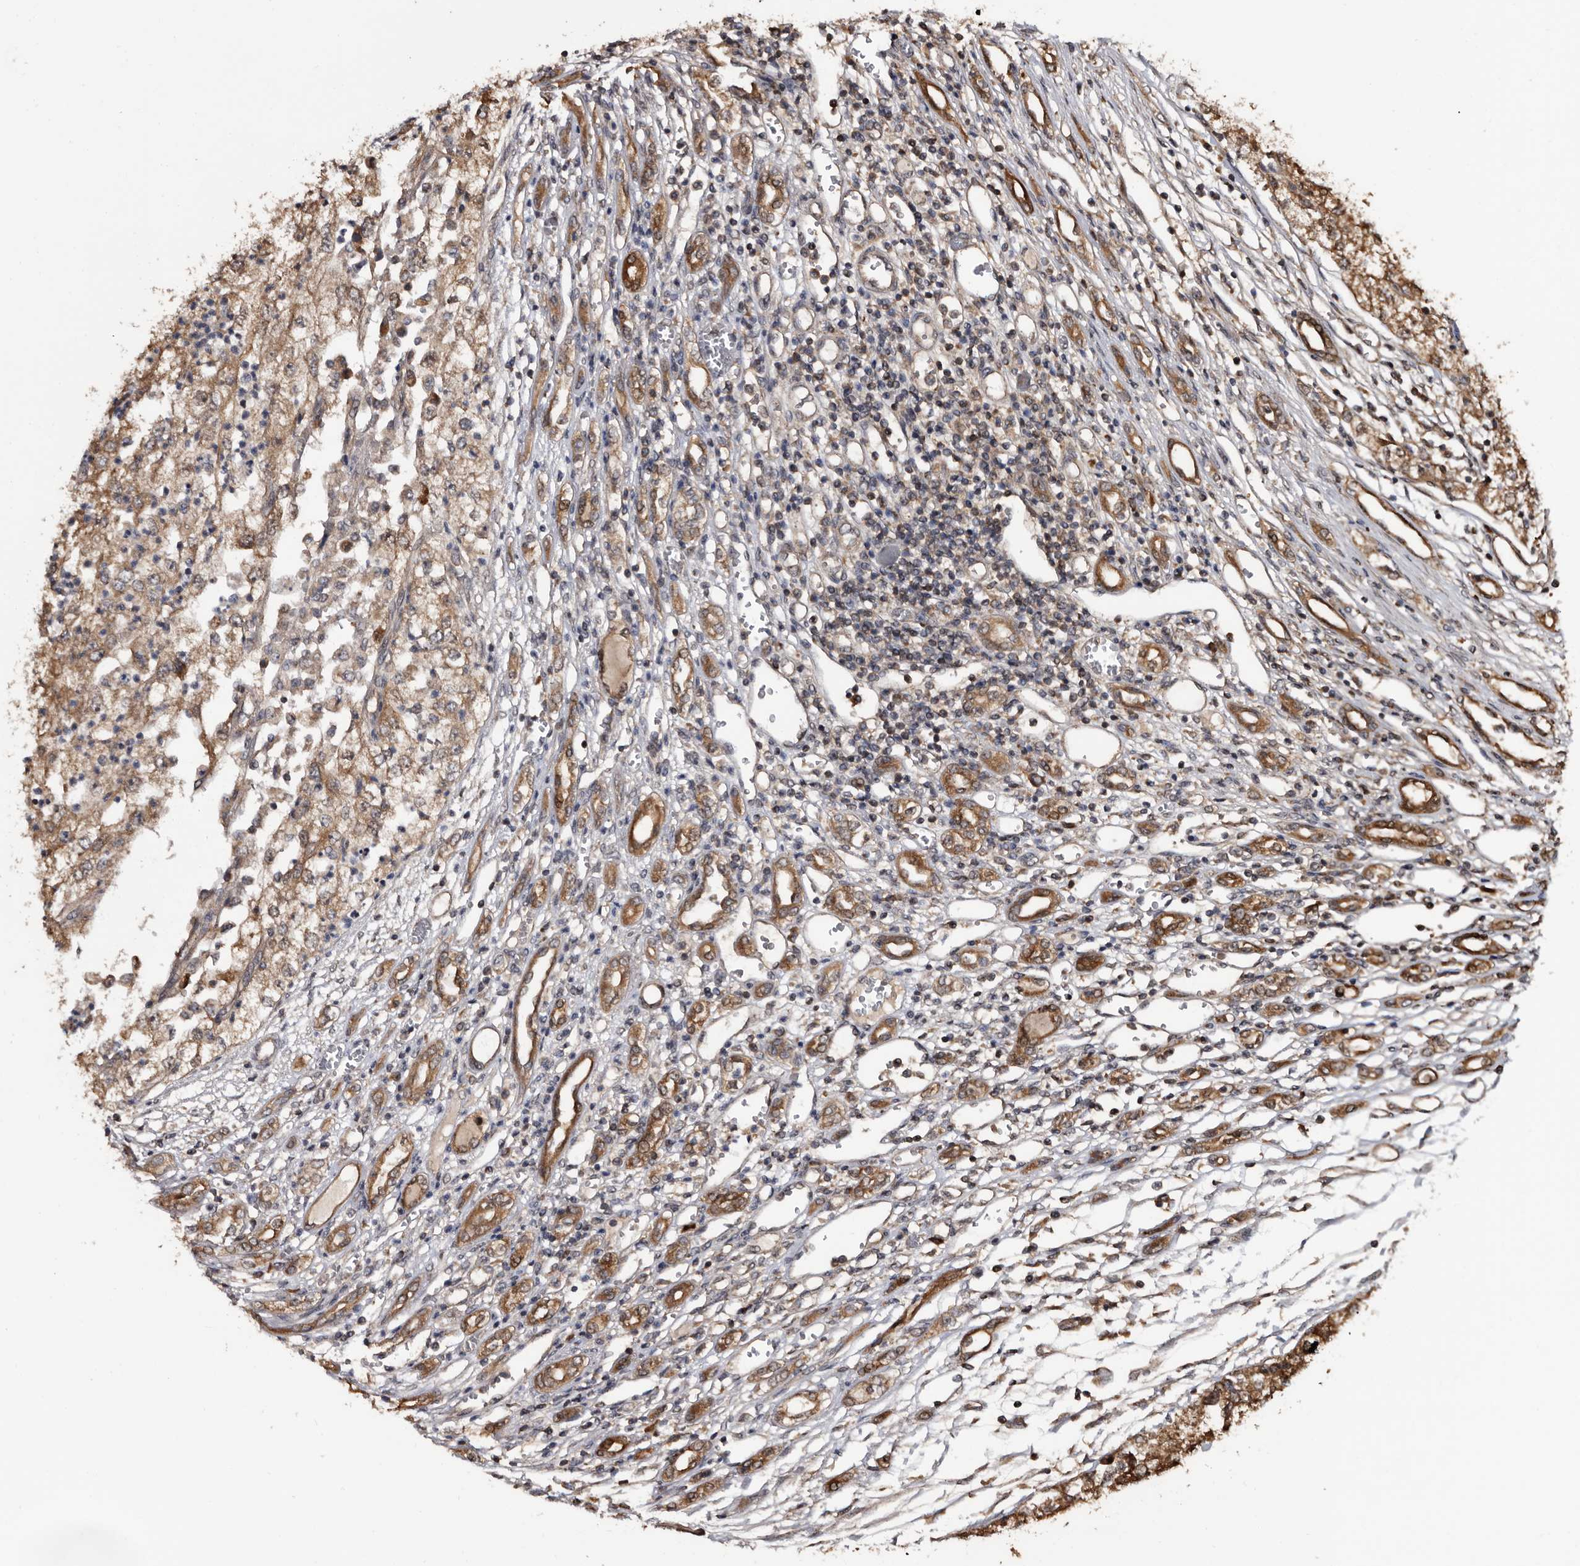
{"staining": {"intensity": "moderate", "quantity": ">75%", "location": "cytoplasmic/membranous"}, "tissue": "renal cancer", "cell_type": "Tumor cells", "image_type": "cancer", "snomed": [{"axis": "morphology", "description": "Adenocarcinoma, NOS"}, {"axis": "topography", "description": "Kidney"}], "caption": "DAB (3,3'-diaminobenzidine) immunohistochemical staining of human renal cancer exhibits moderate cytoplasmic/membranous protein expression in about >75% of tumor cells.", "gene": "TTI2", "patient": {"sex": "female", "age": 54}}